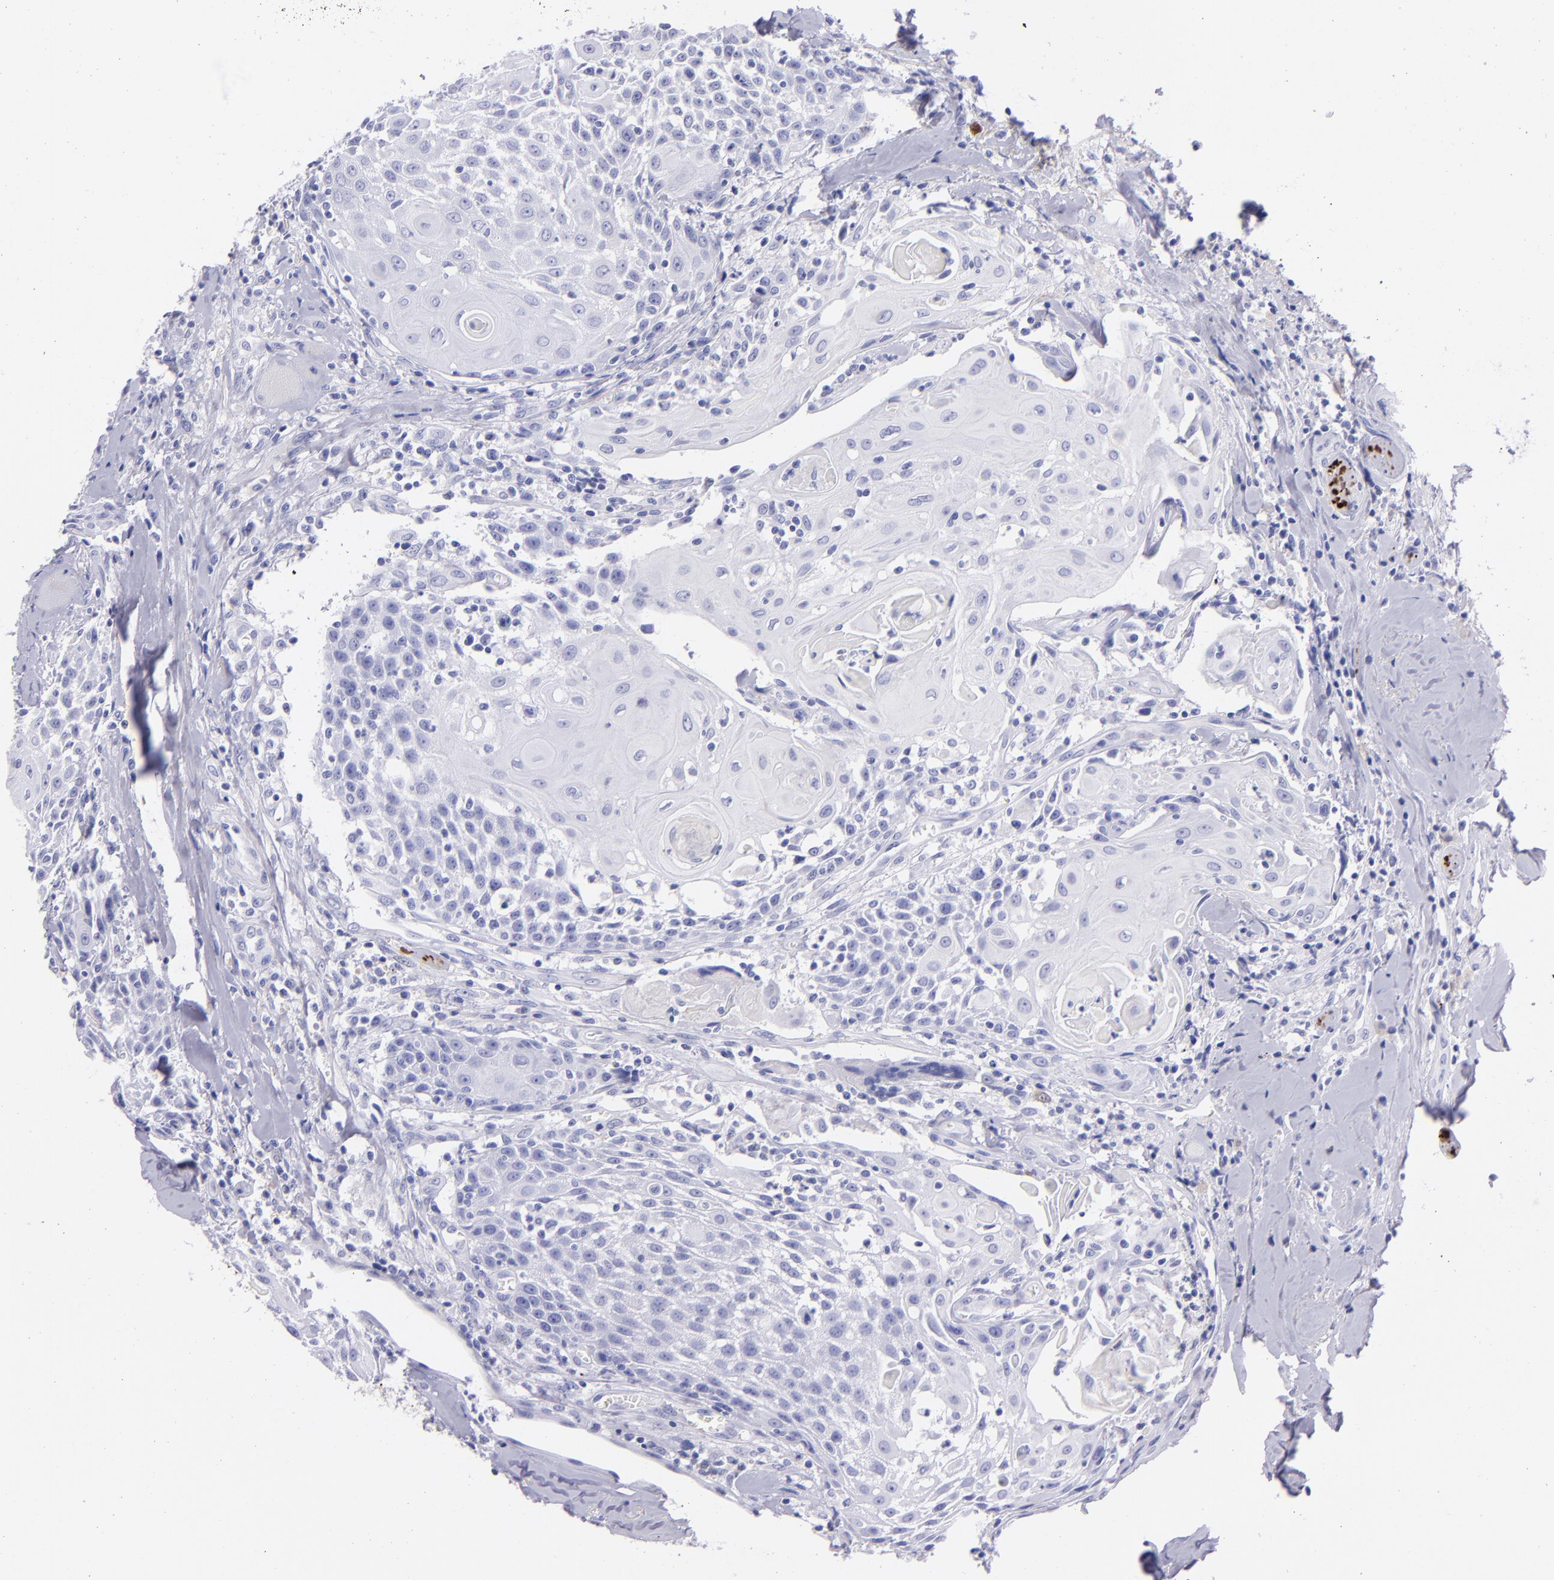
{"staining": {"intensity": "negative", "quantity": "none", "location": "none"}, "tissue": "head and neck cancer", "cell_type": "Tumor cells", "image_type": "cancer", "snomed": [{"axis": "morphology", "description": "Squamous cell carcinoma, NOS"}, {"axis": "topography", "description": "Oral tissue"}, {"axis": "topography", "description": "Head-Neck"}], "caption": "Tumor cells show no significant protein staining in head and neck squamous cell carcinoma. Brightfield microscopy of immunohistochemistry (IHC) stained with DAB (3,3'-diaminobenzidine) (brown) and hematoxylin (blue), captured at high magnification.", "gene": "UCHL1", "patient": {"sex": "female", "age": 82}}